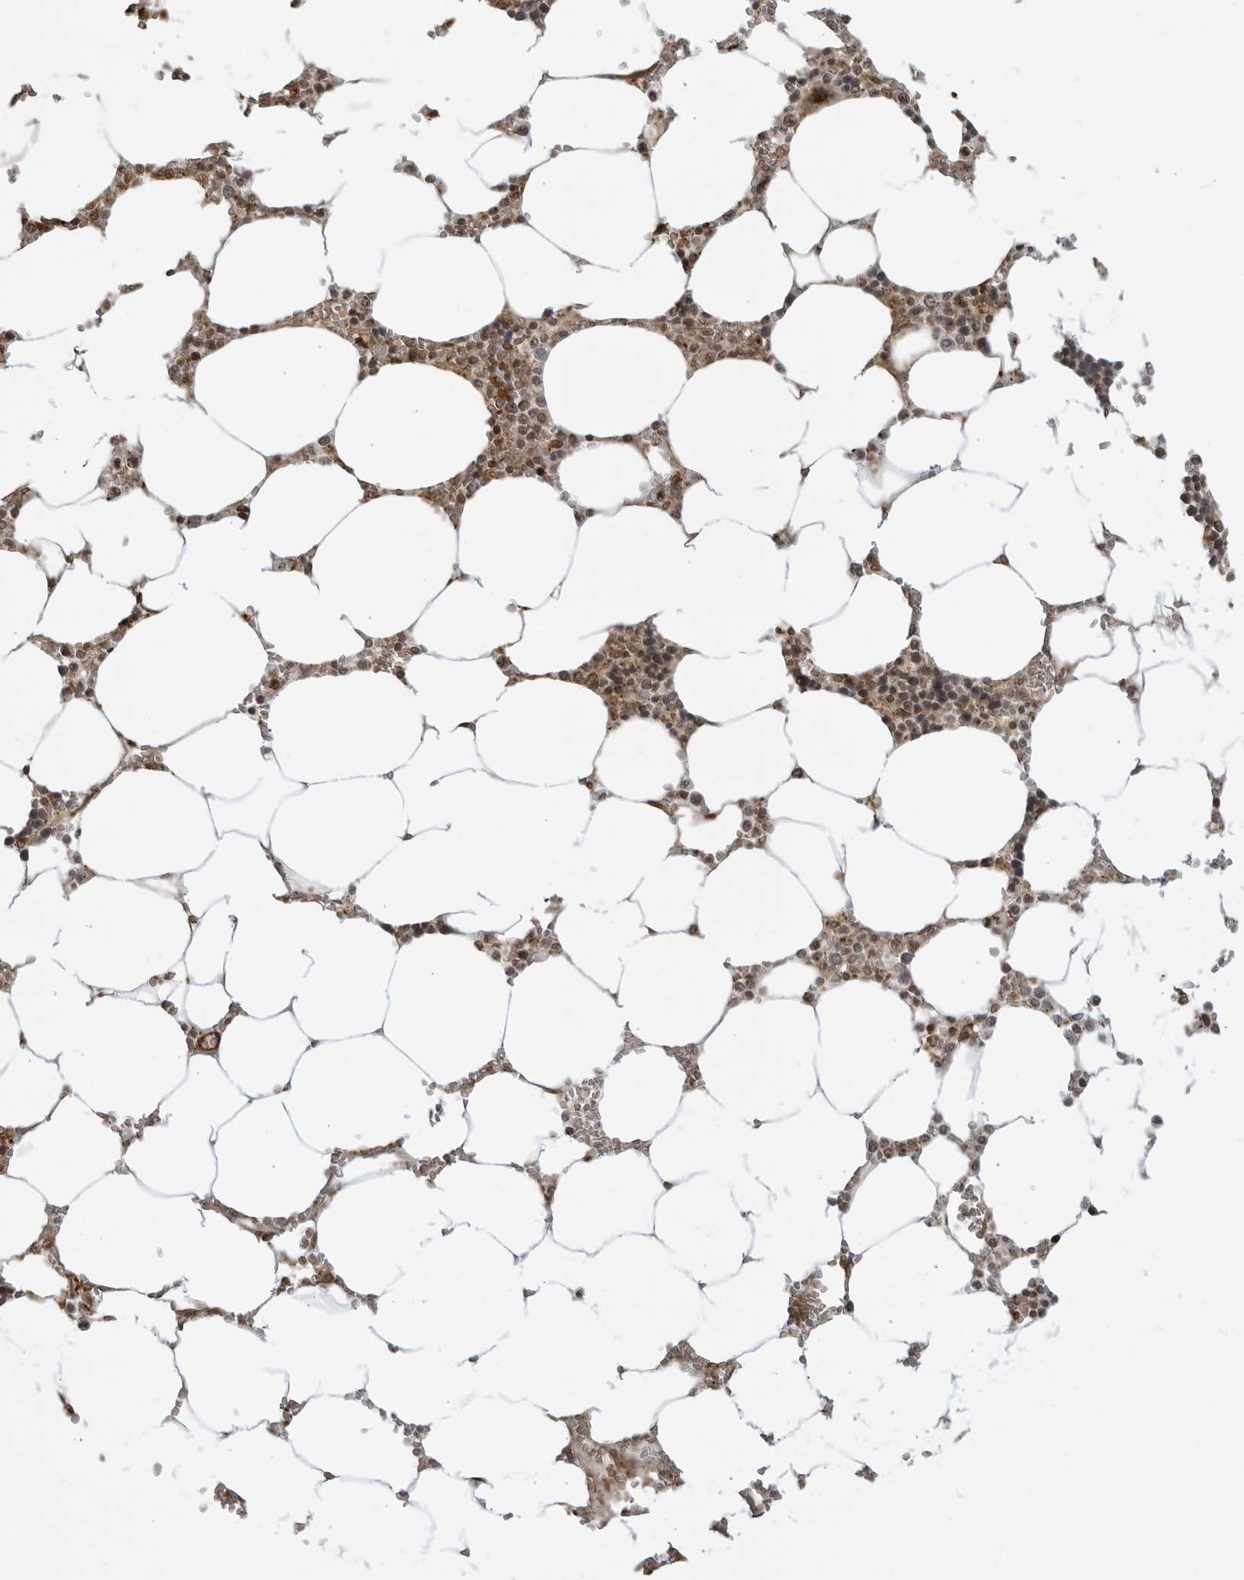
{"staining": {"intensity": "moderate", "quantity": "25%-75%", "location": "cytoplasmic/membranous,nuclear"}, "tissue": "bone marrow", "cell_type": "Hematopoietic cells", "image_type": "normal", "snomed": [{"axis": "morphology", "description": "Normal tissue, NOS"}, {"axis": "topography", "description": "Bone marrow"}], "caption": "An IHC image of benign tissue is shown. Protein staining in brown labels moderate cytoplasmic/membranous,nuclear positivity in bone marrow within hematopoietic cells.", "gene": "TCF21", "patient": {"sex": "male", "age": 70}}